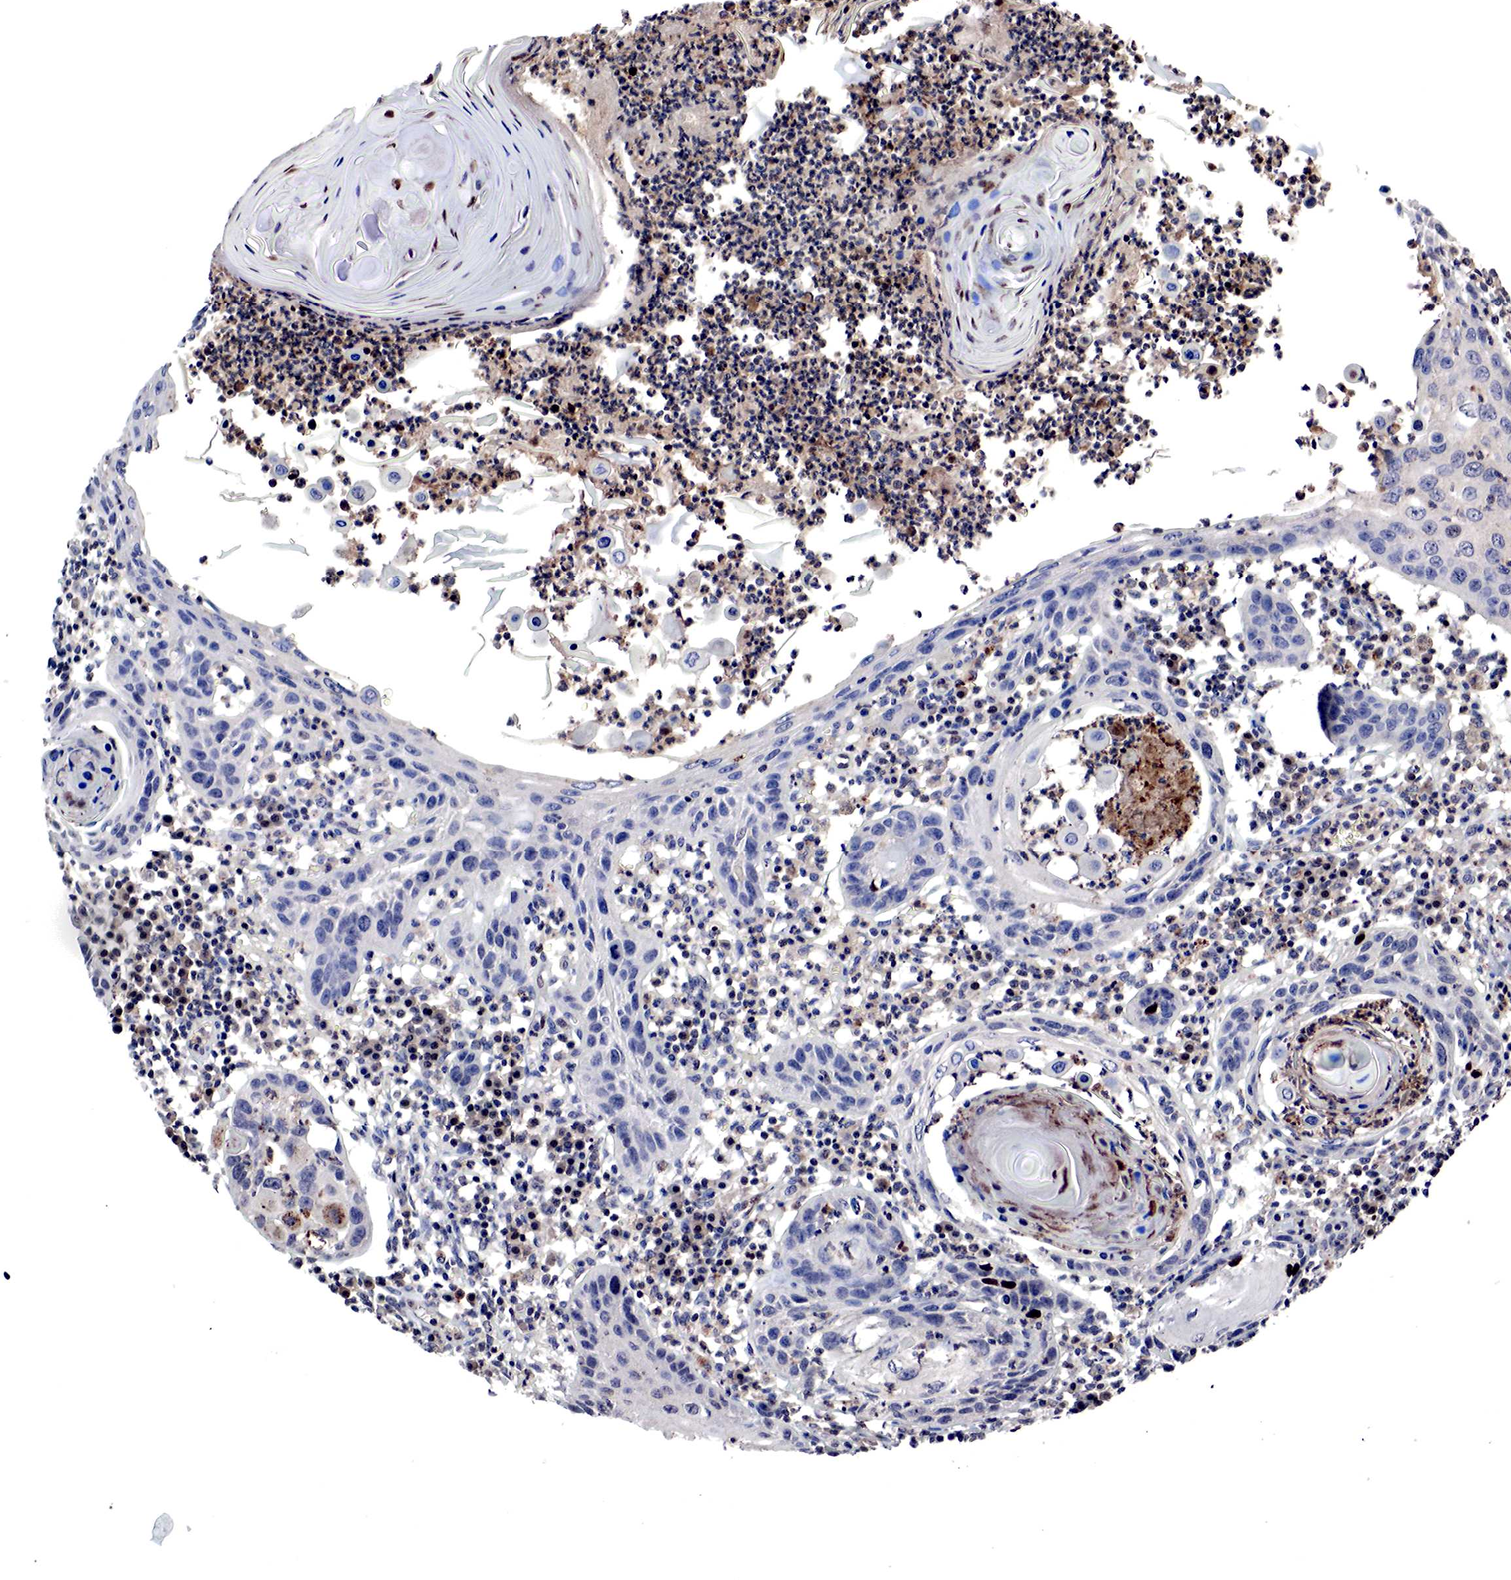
{"staining": {"intensity": "negative", "quantity": "none", "location": "none"}, "tissue": "skin cancer", "cell_type": "Tumor cells", "image_type": "cancer", "snomed": [{"axis": "morphology", "description": "Squamous cell carcinoma, NOS"}, {"axis": "topography", "description": "Skin"}], "caption": "Tumor cells show no significant positivity in skin cancer (squamous cell carcinoma).", "gene": "DACH2", "patient": {"sex": "female", "age": 74}}